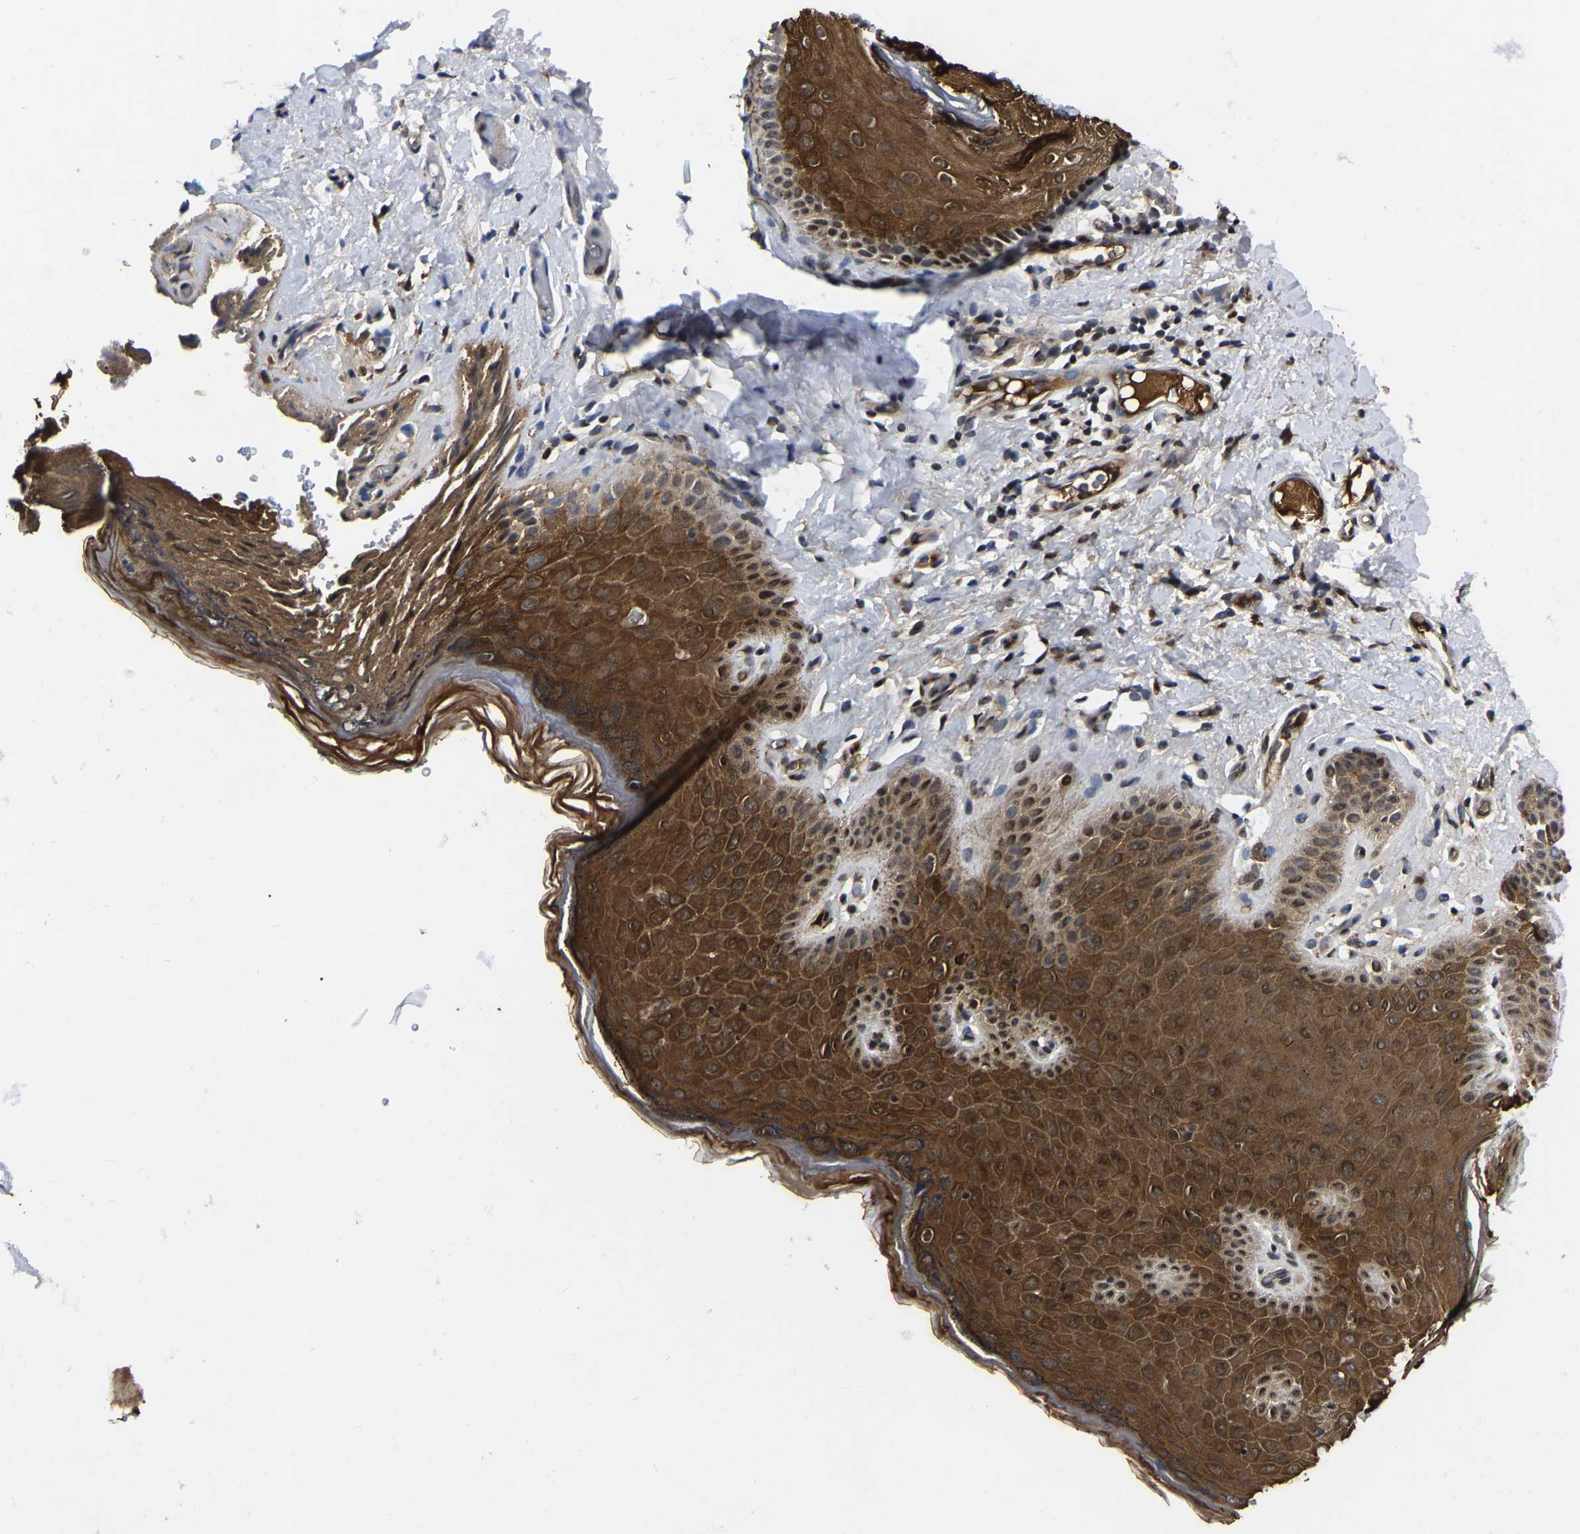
{"staining": {"intensity": "strong", "quantity": ">75%", "location": "cytoplasmic/membranous,nuclear"}, "tissue": "skin", "cell_type": "Epidermal cells", "image_type": "normal", "snomed": [{"axis": "morphology", "description": "Normal tissue, NOS"}, {"axis": "topography", "description": "Anal"}], "caption": "Immunohistochemistry (IHC) of normal skin shows high levels of strong cytoplasmic/membranous,nuclear staining in approximately >75% of epidermal cells.", "gene": "TRIM35", "patient": {"sex": "male", "age": 44}}